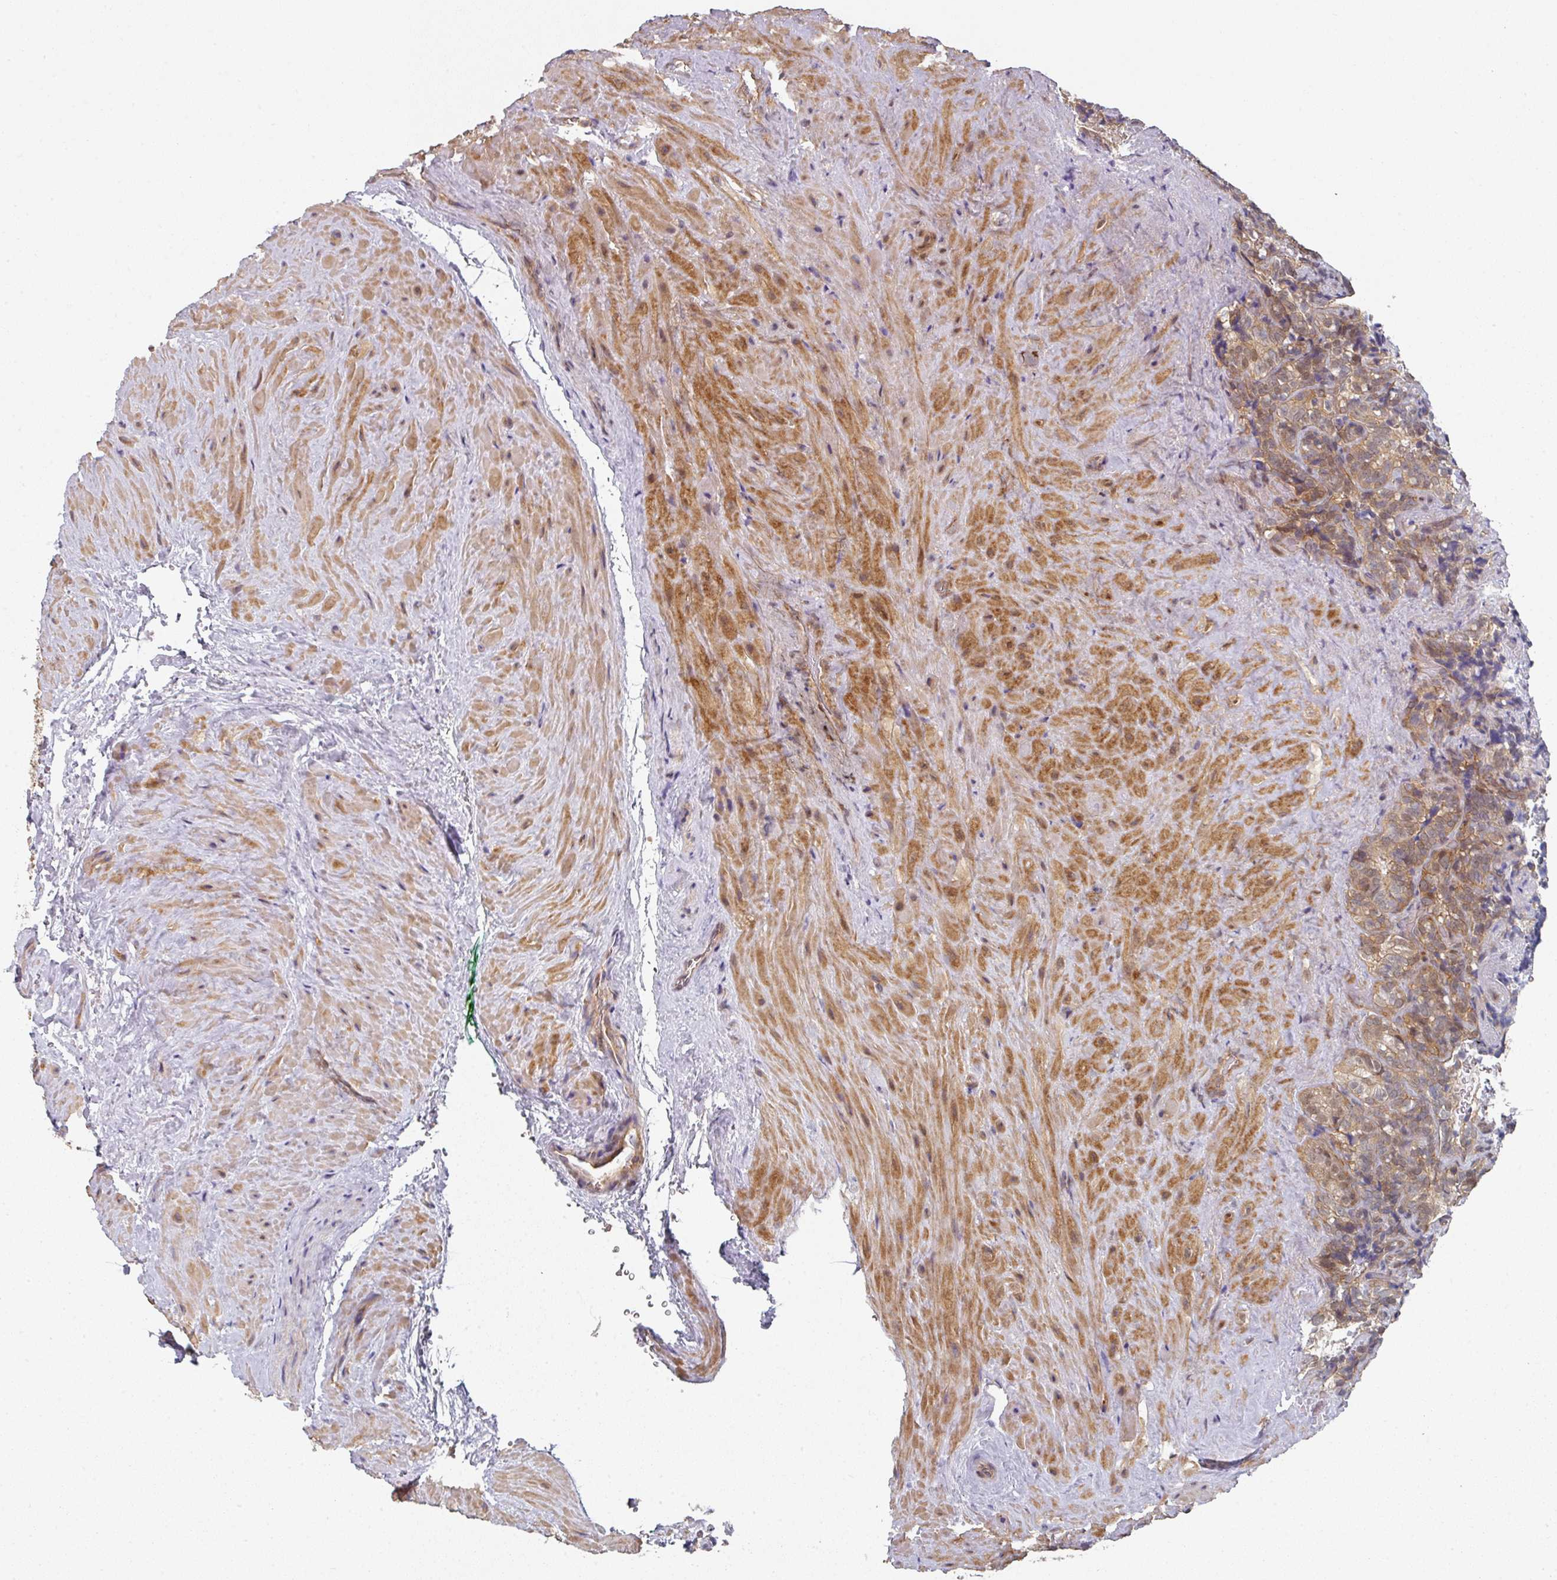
{"staining": {"intensity": "moderate", "quantity": ">75%", "location": "cytoplasmic/membranous,nuclear"}, "tissue": "seminal vesicle", "cell_type": "Glandular cells", "image_type": "normal", "snomed": [{"axis": "morphology", "description": "Normal tissue, NOS"}, {"axis": "topography", "description": "Seminal veicle"}], "caption": "A high-resolution micrograph shows immunohistochemistry staining of normal seminal vesicle, which exhibits moderate cytoplasmic/membranous,nuclear staining in about >75% of glandular cells.", "gene": "PSME3IP1", "patient": {"sex": "male", "age": 62}}